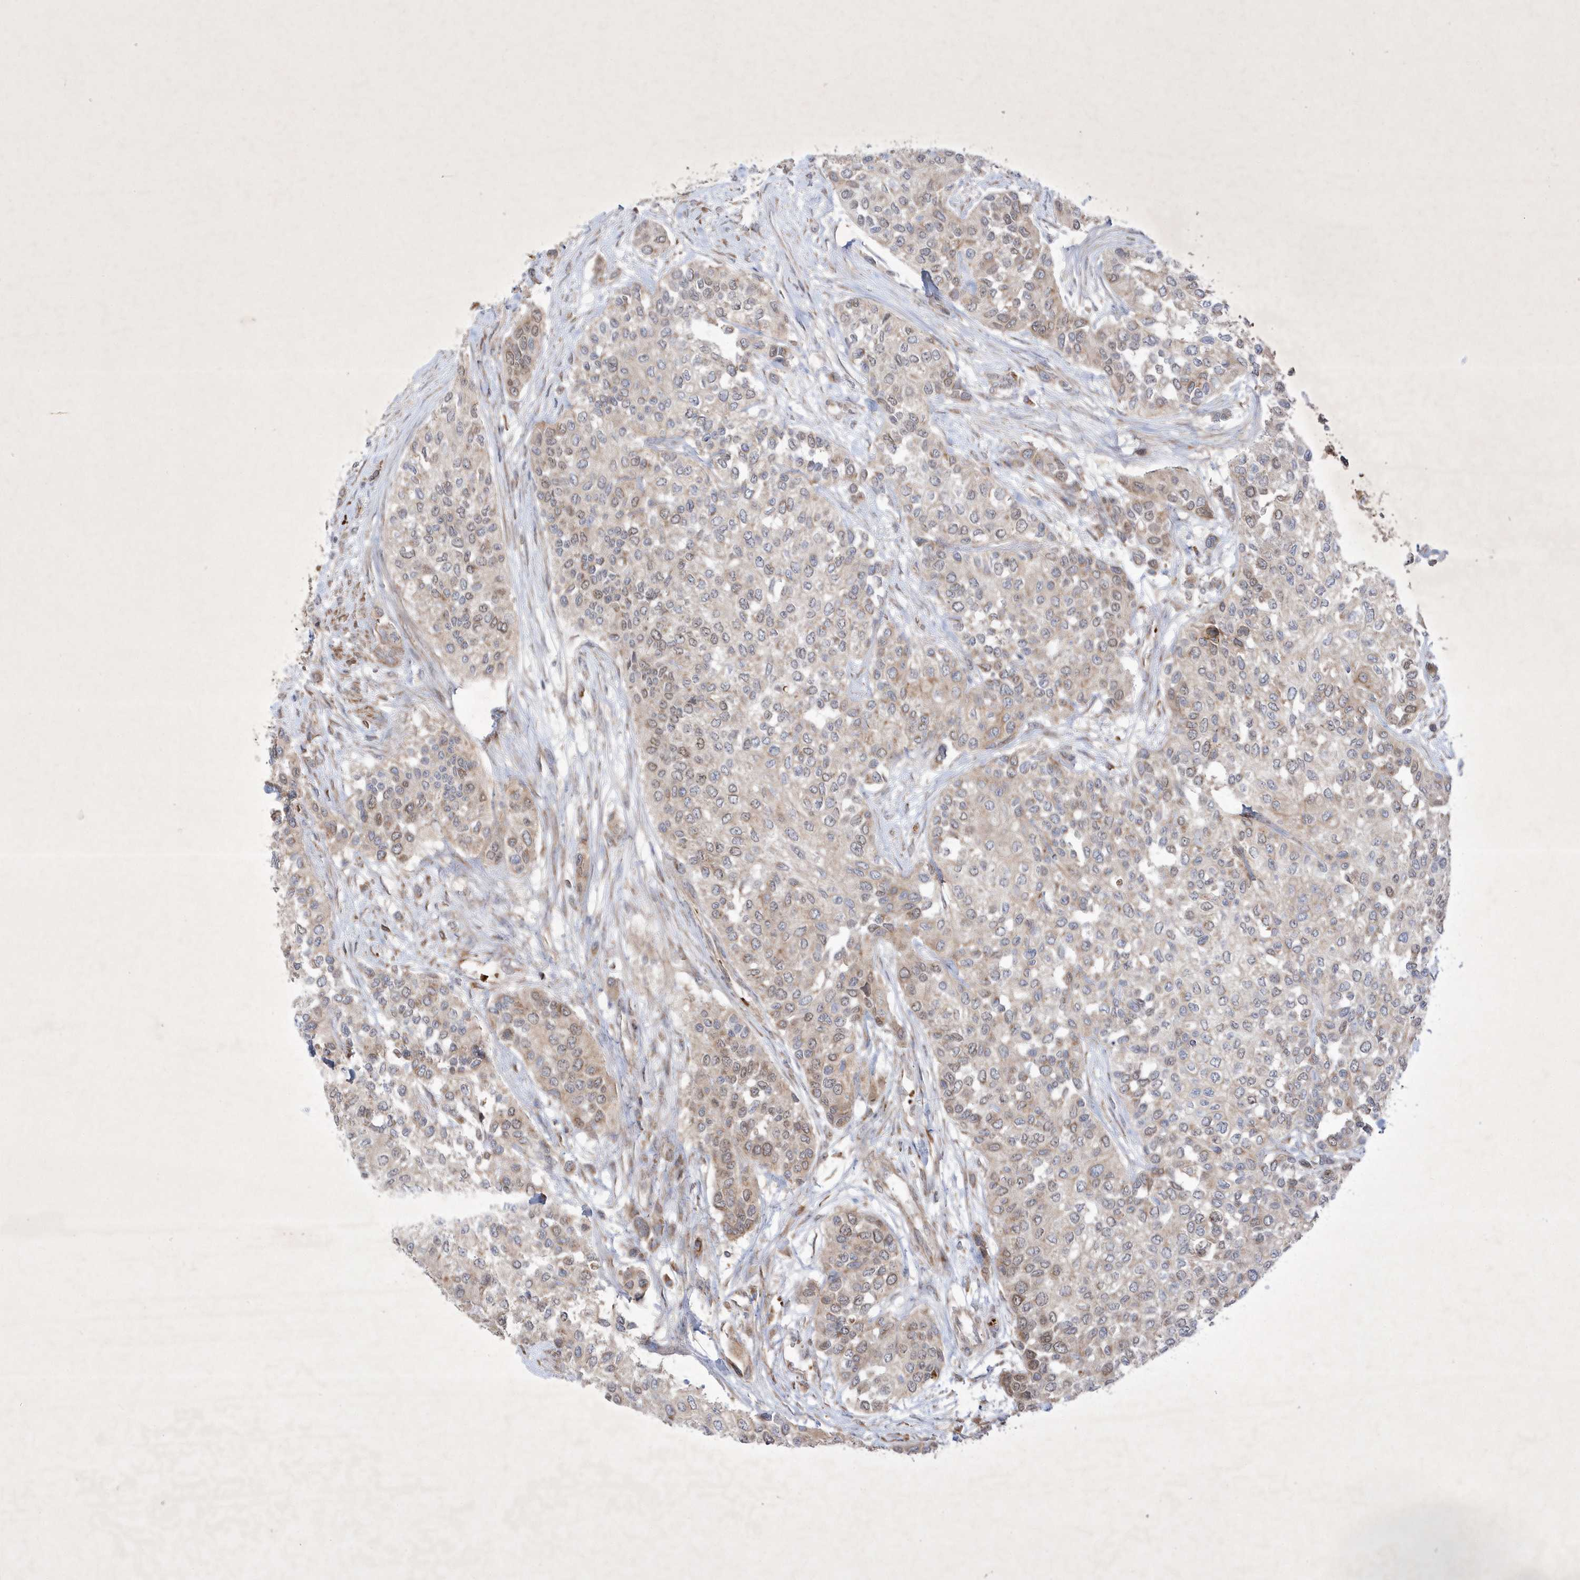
{"staining": {"intensity": "weak", "quantity": "25%-75%", "location": "cytoplasmic/membranous,nuclear"}, "tissue": "urothelial cancer", "cell_type": "Tumor cells", "image_type": "cancer", "snomed": [{"axis": "morphology", "description": "Normal tissue, NOS"}, {"axis": "morphology", "description": "Urothelial carcinoma, High grade"}, {"axis": "topography", "description": "Vascular tissue"}, {"axis": "topography", "description": "Urinary bladder"}], "caption": "Human high-grade urothelial carcinoma stained with a protein marker shows weak staining in tumor cells.", "gene": "OPA1", "patient": {"sex": "female", "age": 56}}